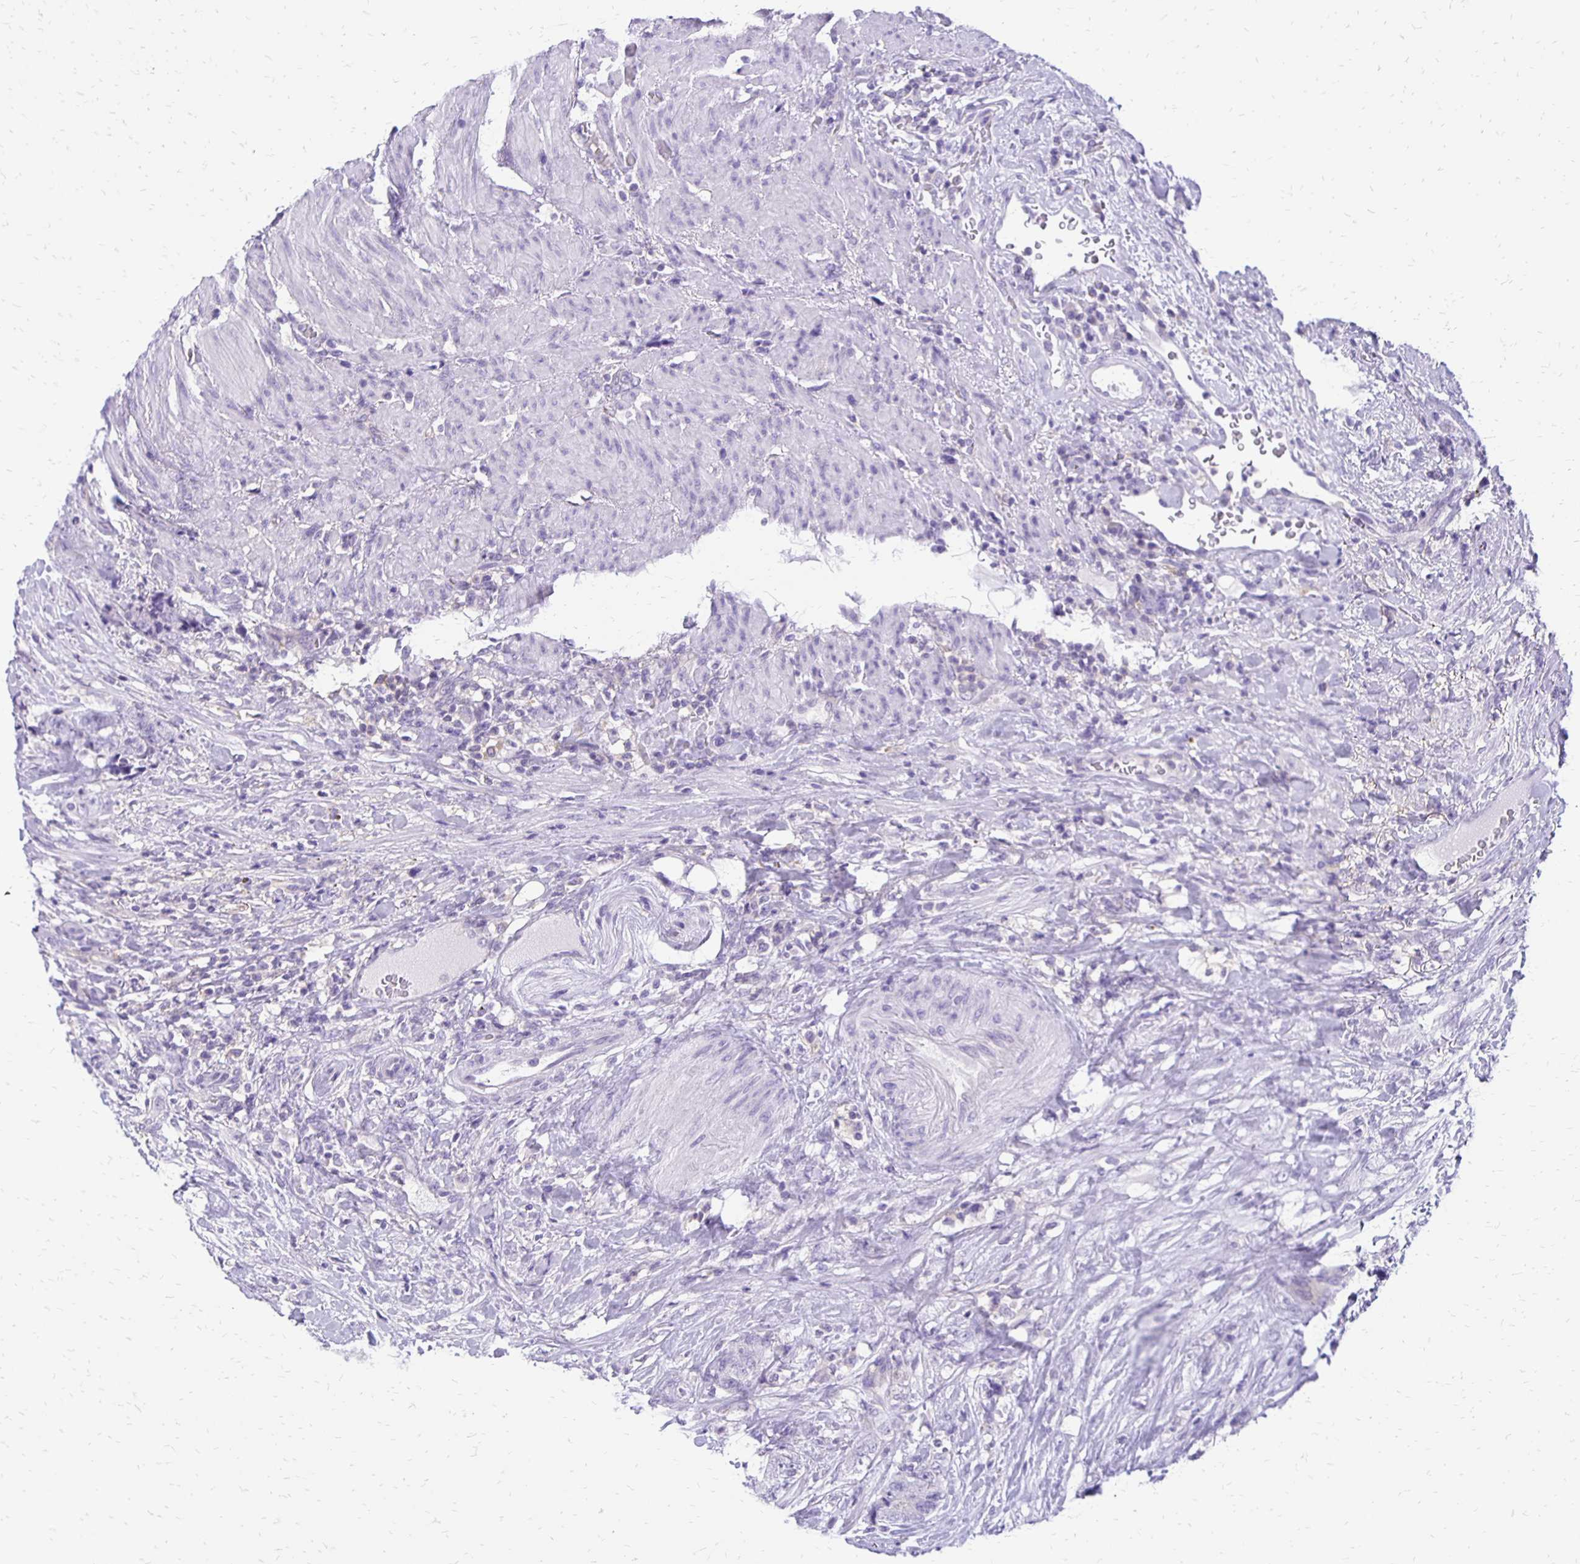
{"staining": {"intensity": "negative", "quantity": "none", "location": "none"}, "tissue": "urothelial cancer", "cell_type": "Tumor cells", "image_type": "cancer", "snomed": [{"axis": "morphology", "description": "Urothelial carcinoma, High grade"}, {"axis": "topography", "description": "Urinary bladder"}], "caption": "DAB (3,3'-diaminobenzidine) immunohistochemical staining of human urothelial carcinoma (high-grade) shows no significant positivity in tumor cells.", "gene": "ANKRD45", "patient": {"sex": "female", "age": 78}}